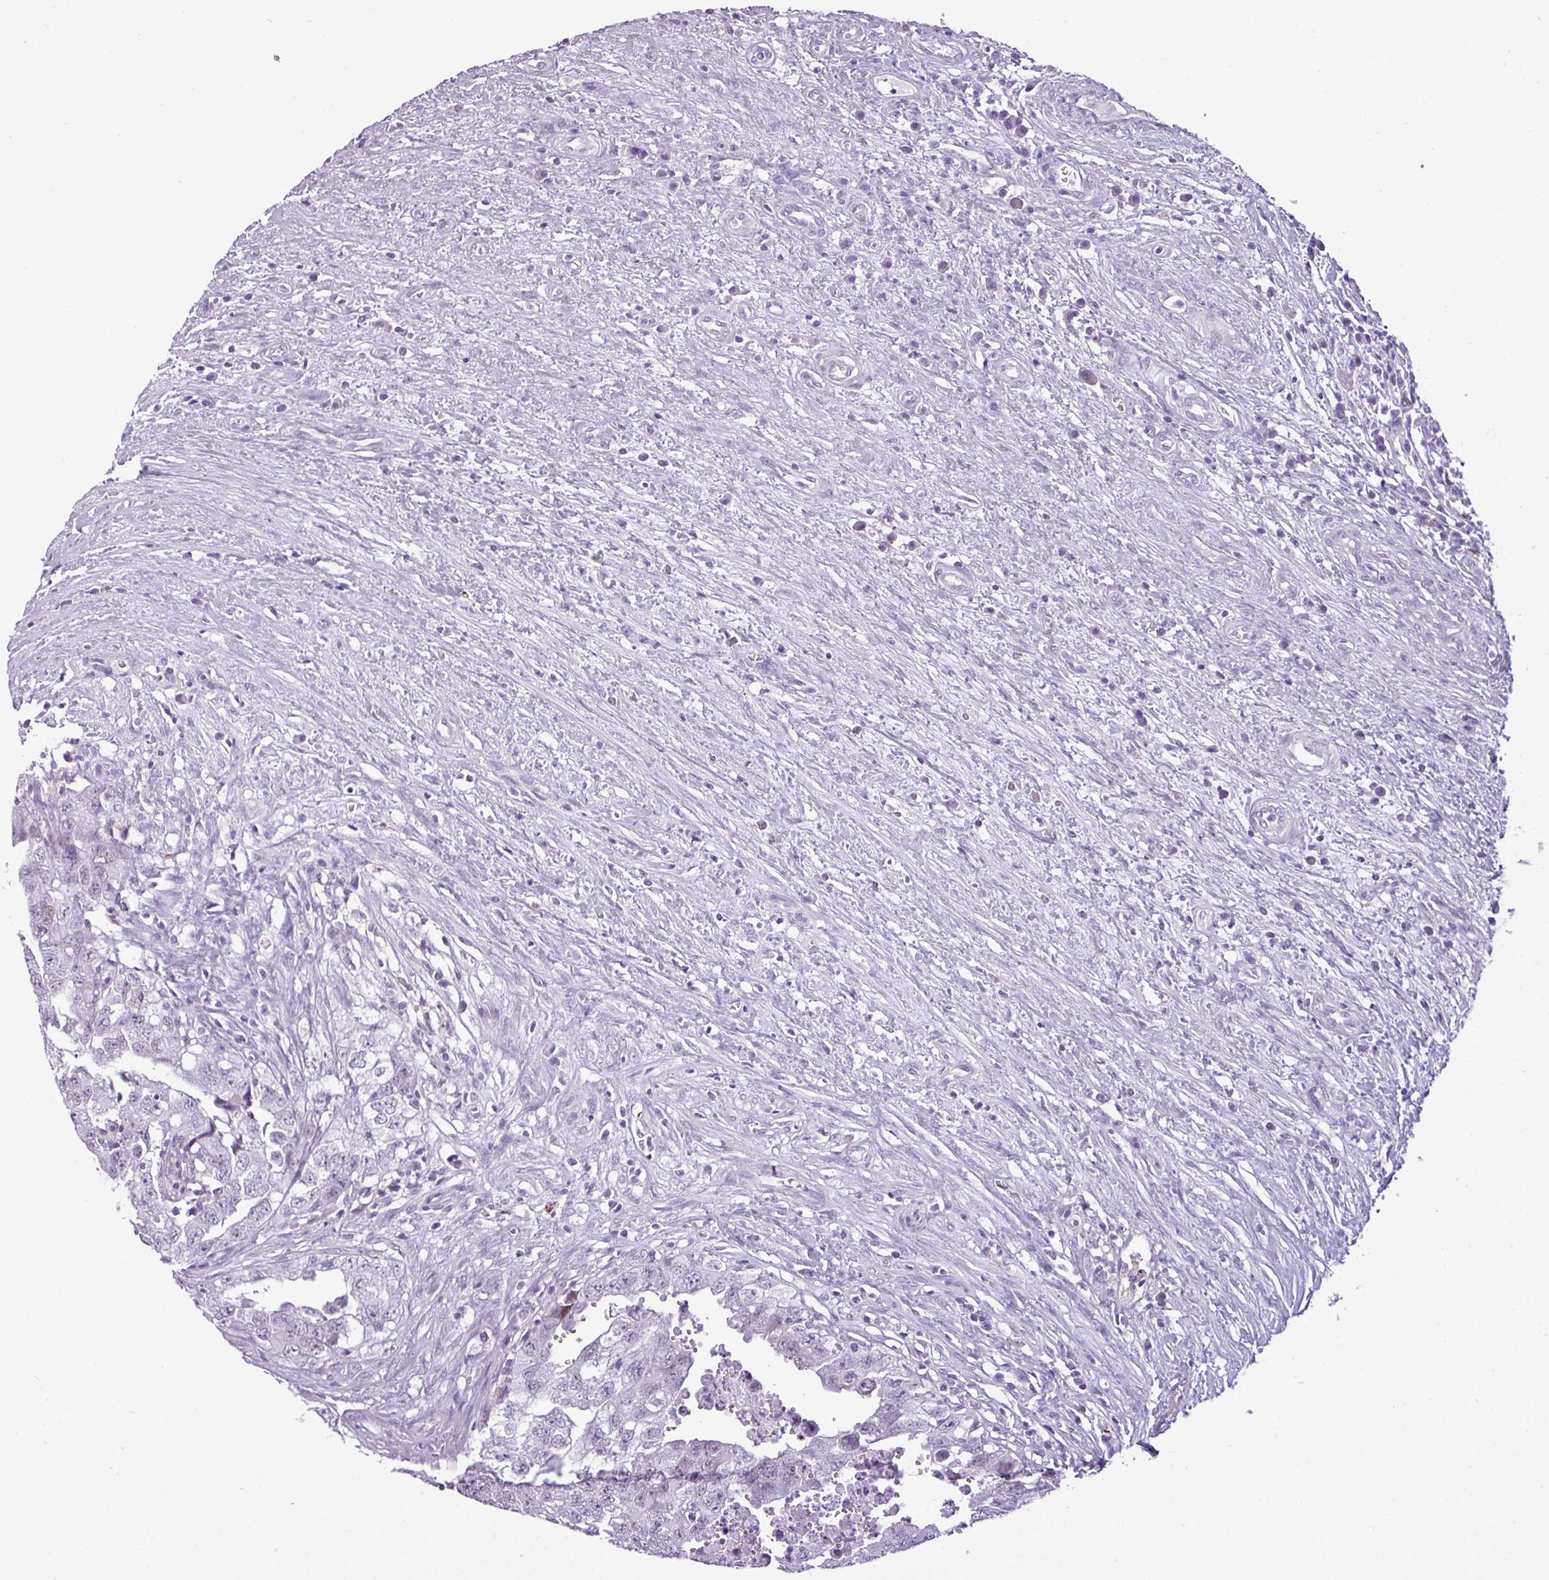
{"staining": {"intensity": "negative", "quantity": "none", "location": "none"}, "tissue": "testis cancer", "cell_type": "Tumor cells", "image_type": "cancer", "snomed": [{"axis": "morphology", "description": "Seminoma, NOS"}, {"axis": "morphology", "description": "Carcinoma, Embryonal, NOS"}, {"axis": "topography", "description": "Testis"}], "caption": "Histopathology image shows no protein staining in tumor cells of embryonal carcinoma (testis) tissue. (DAB immunohistochemistry (IHC) visualized using brightfield microscopy, high magnification).", "gene": "RBMXL2", "patient": {"sex": "male", "age": 29}}